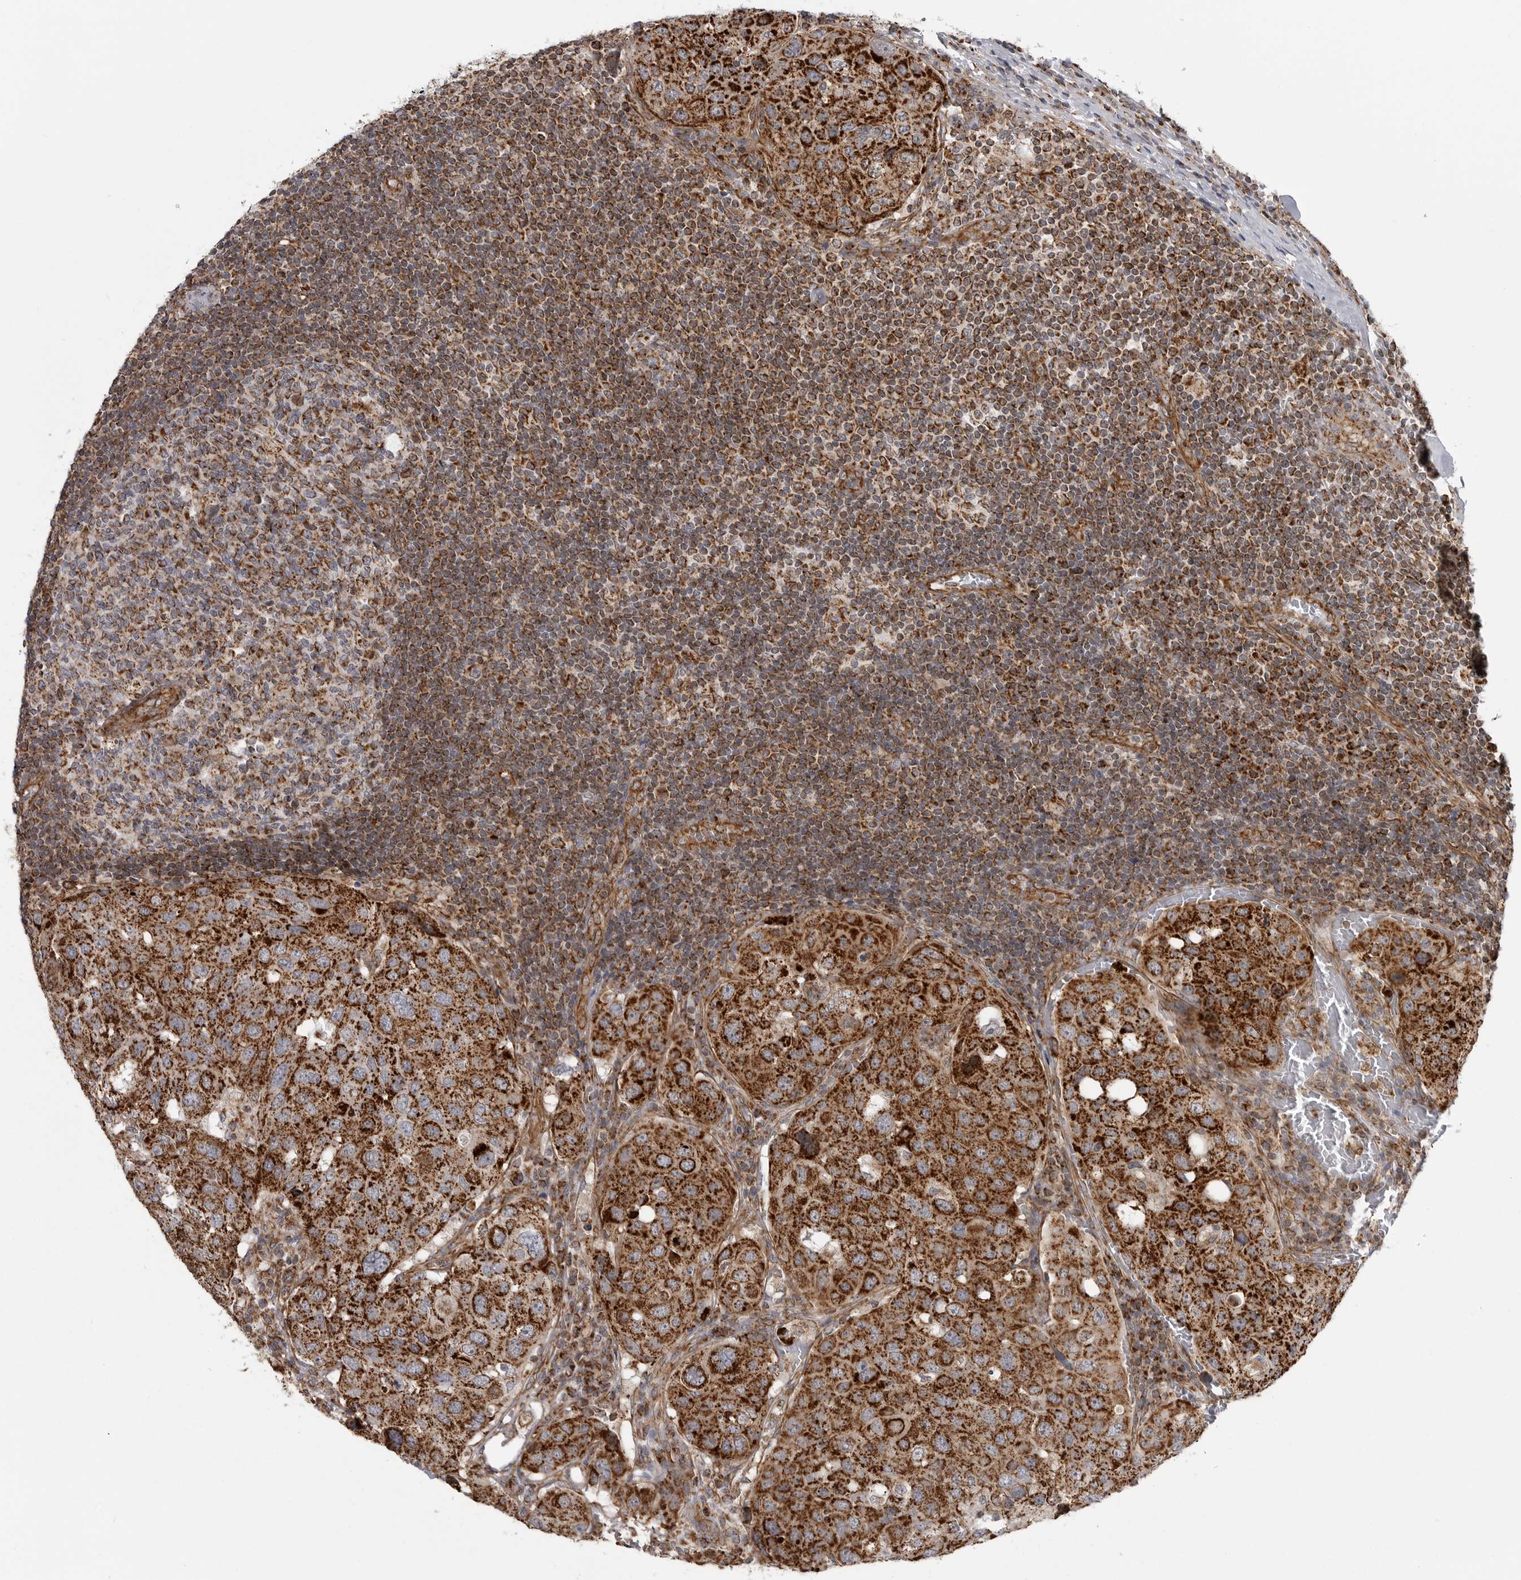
{"staining": {"intensity": "strong", "quantity": ">75%", "location": "cytoplasmic/membranous"}, "tissue": "urothelial cancer", "cell_type": "Tumor cells", "image_type": "cancer", "snomed": [{"axis": "morphology", "description": "Urothelial carcinoma, High grade"}, {"axis": "topography", "description": "Lymph node"}, {"axis": "topography", "description": "Urinary bladder"}], "caption": "Strong cytoplasmic/membranous protein positivity is identified in about >75% of tumor cells in urothelial cancer.", "gene": "FH", "patient": {"sex": "male", "age": 51}}